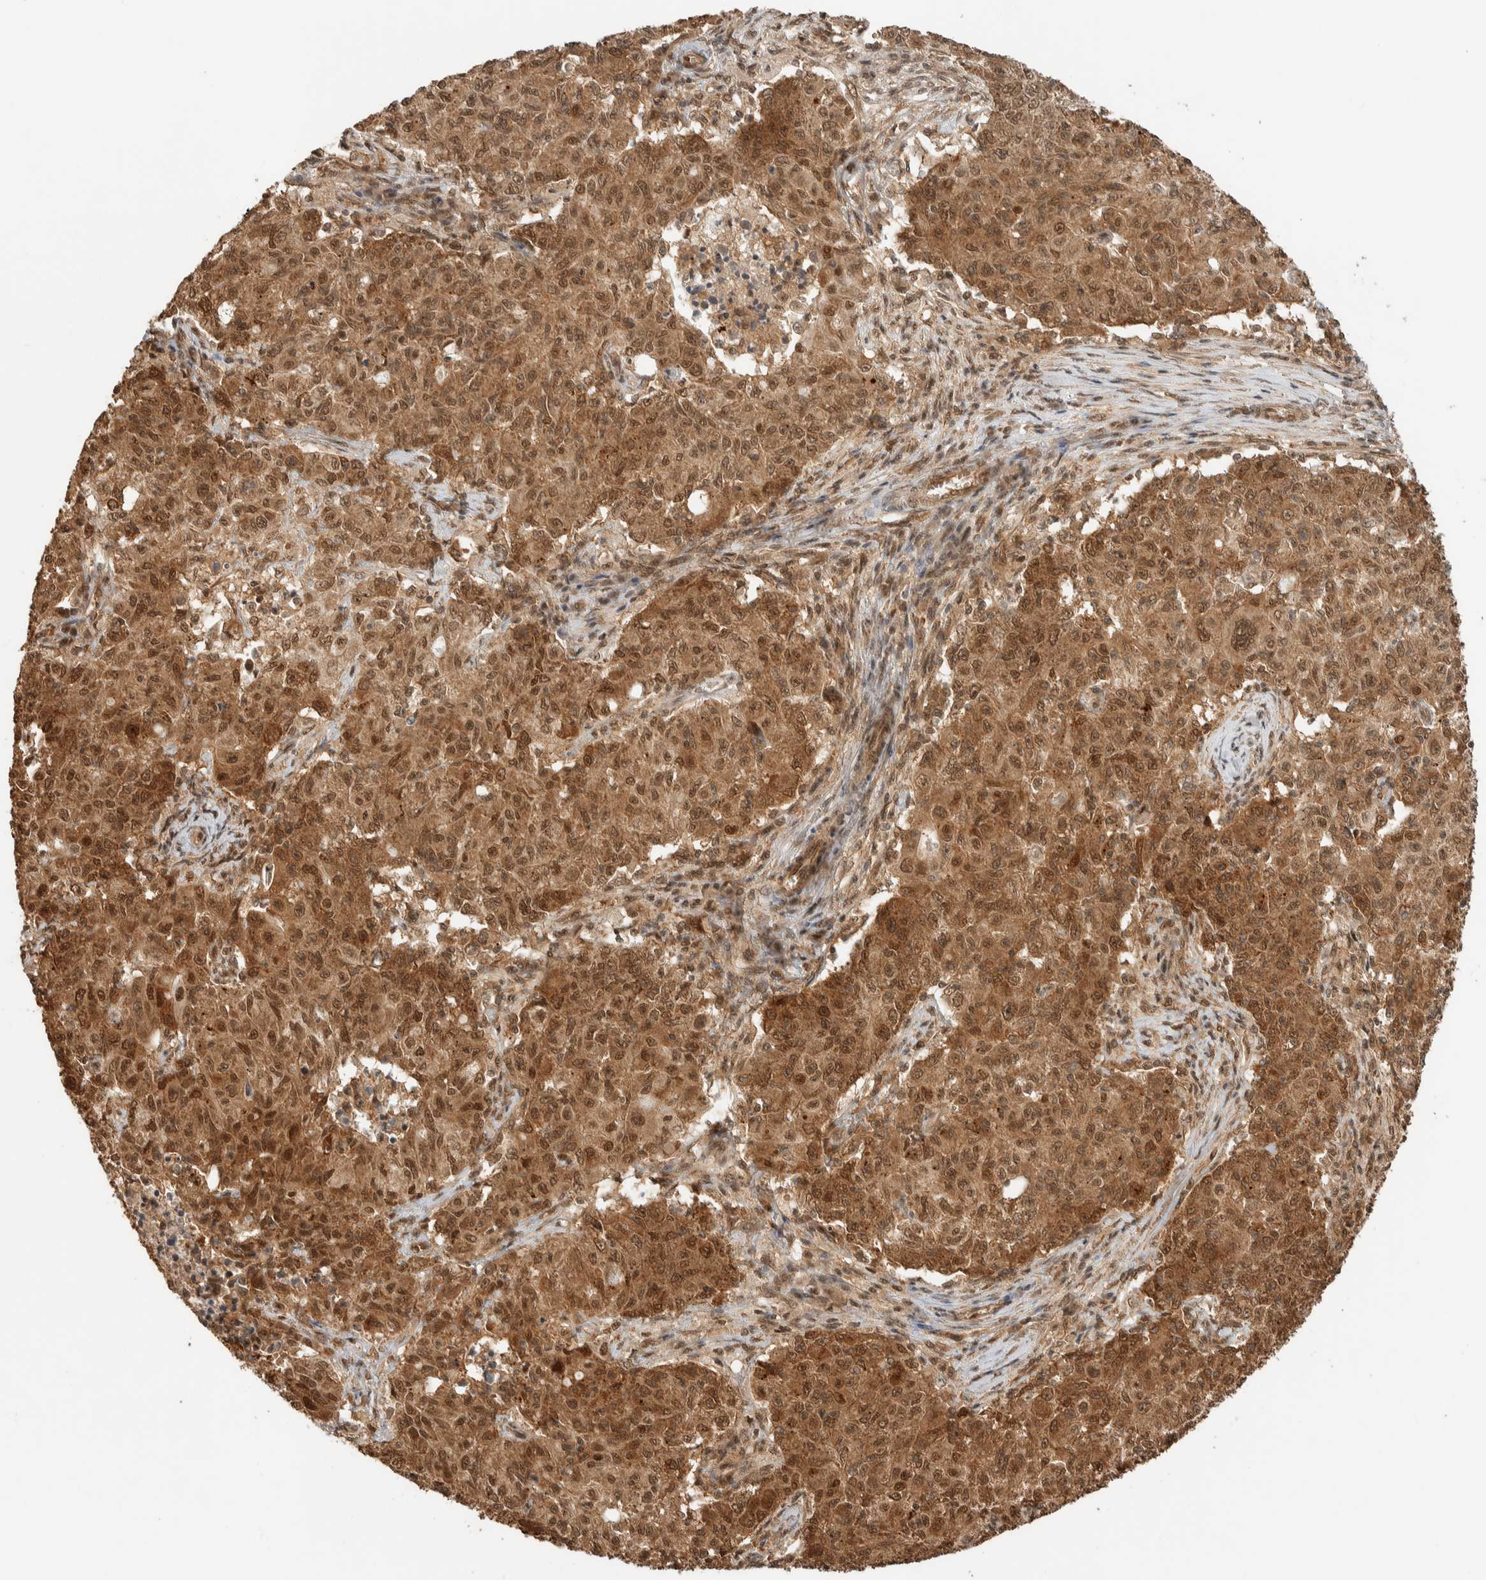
{"staining": {"intensity": "strong", "quantity": ">75%", "location": "cytoplasmic/membranous,nuclear"}, "tissue": "ovarian cancer", "cell_type": "Tumor cells", "image_type": "cancer", "snomed": [{"axis": "morphology", "description": "Carcinoma, endometroid"}, {"axis": "topography", "description": "Ovary"}], "caption": "High-power microscopy captured an immunohistochemistry image of ovarian cancer (endometroid carcinoma), revealing strong cytoplasmic/membranous and nuclear expression in about >75% of tumor cells.", "gene": "ZBTB2", "patient": {"sex": "female", "age": 42}}